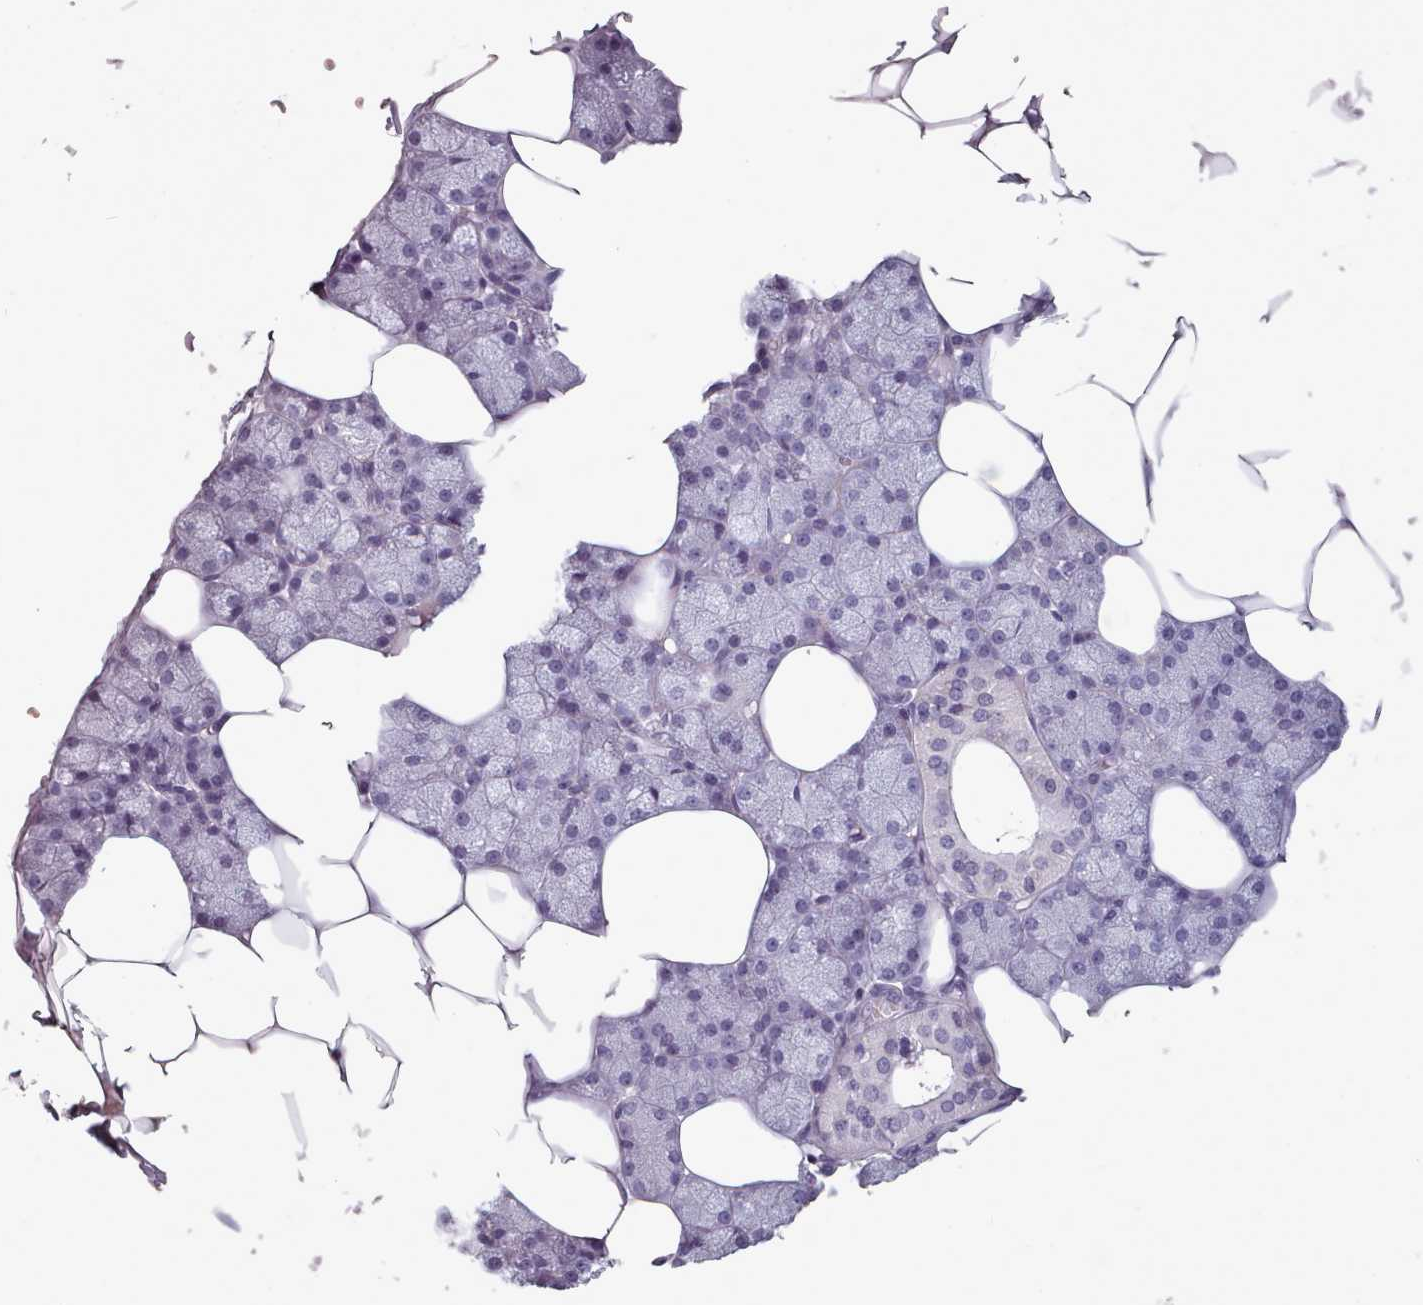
{"staining": {"intensity": "negative", "quantity": "none", "location": "none"}, "tissue": "salivary gland", "cell_type": "Glandular cells", "image_type": "normal", "snomed": [{"axis": "morphology", "description": "Normal tissue, NOS"}, {"axis": "topography", "description": "Salivary gland"}], "caption": "High power microscopy micrograph of an immunohistochemistry (IHC) image of unremarkable salivary gland, revealing no significant staining in glandular cells. (DAB (3,3'-diaminobenzidine) immunohistochemistry (IHC) with hematoxylin counter stain).", "gene": "PBX4", "patient": {"sex": "male", "age": 62}}